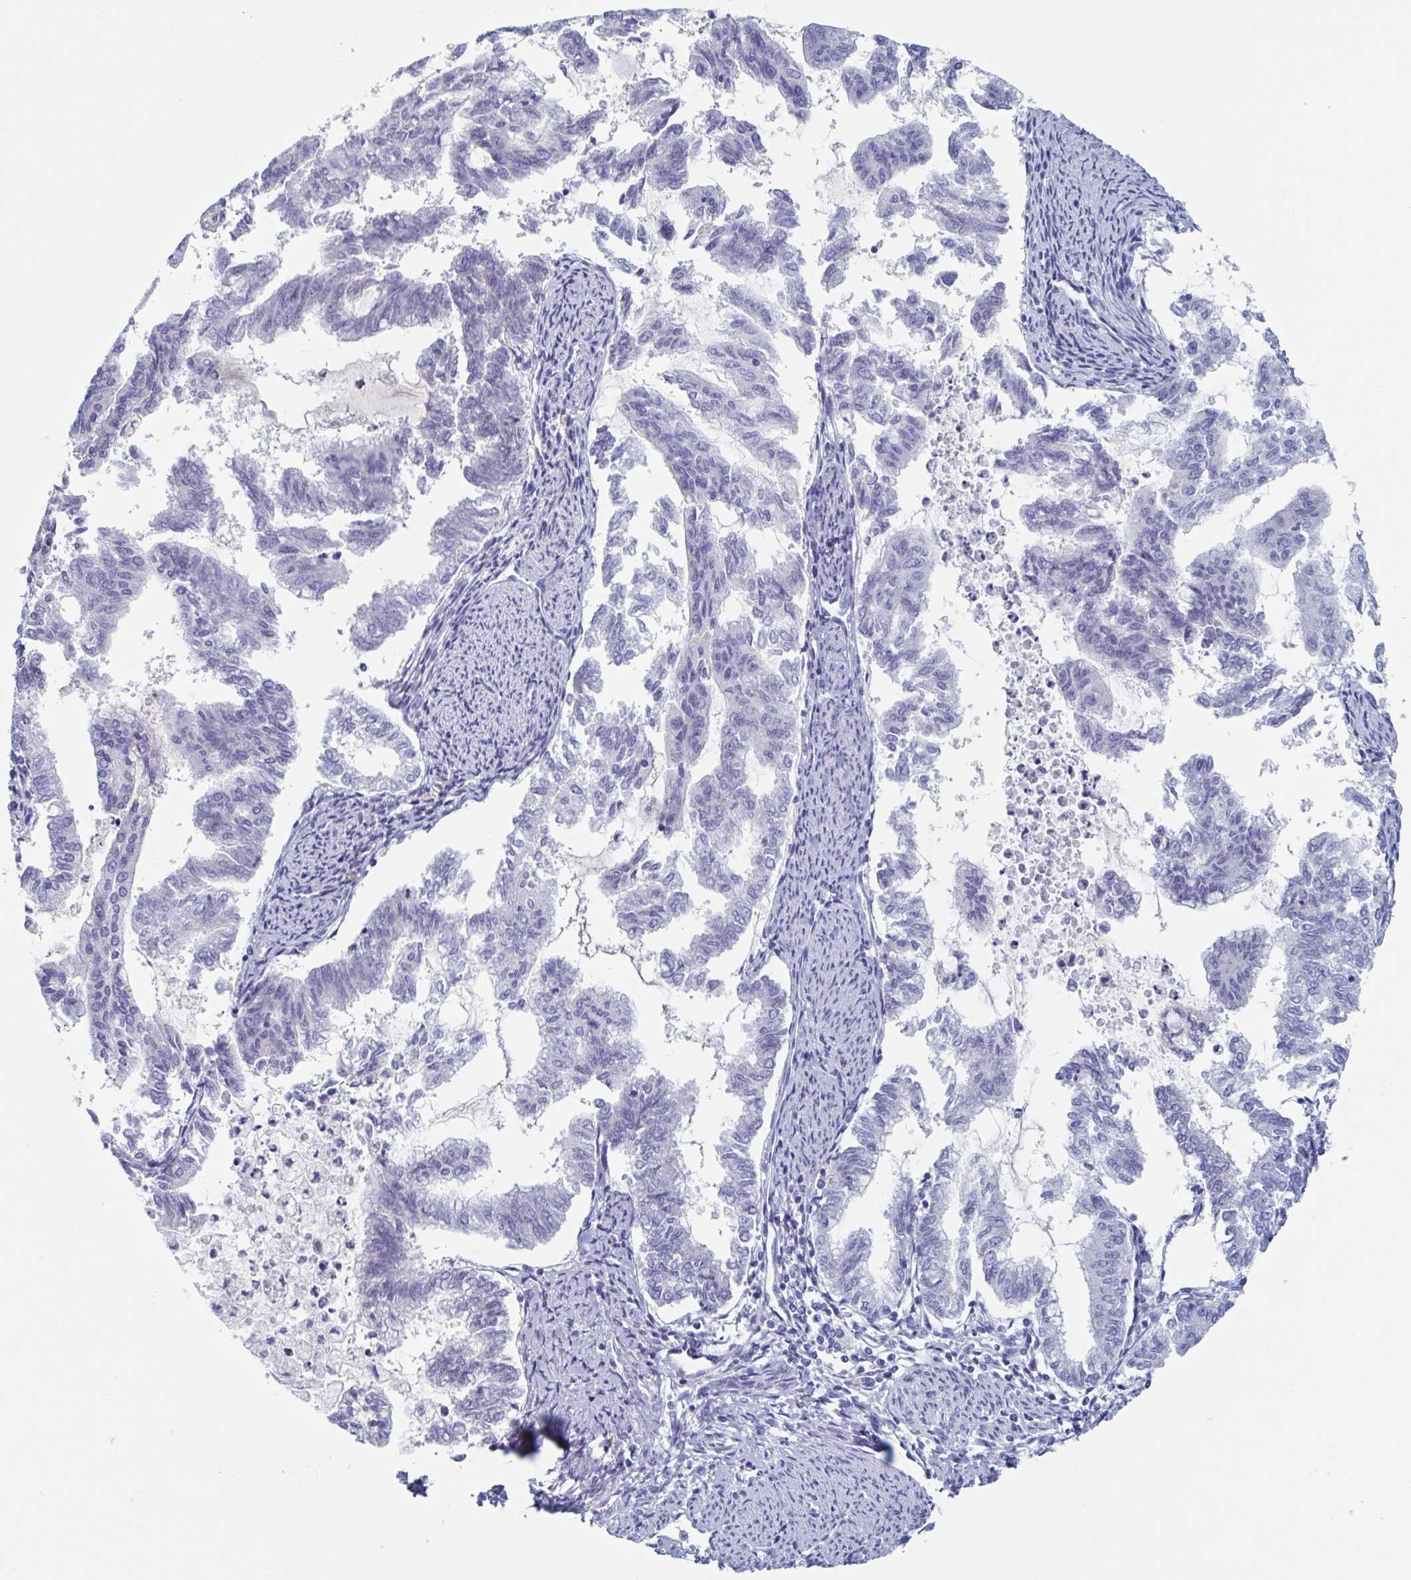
{"staining": {"intensity": "negative", "quantity": "none", "location": "none"}, "tissue": "endometrial cancer", "cell_type": "Tumor cells", "image_type": "cancer", "snomed": [{"axis": "morphology", "description": "Adenocarcinoma, NOS"}, {"axis": "topography", "description": "Endometrium"}], "caption": "Tumor cells show no significant protein positivity in endometrial adenocarcinoma.", "gene": "NT5C3B", "patient": {"sex": "female", "age": 79}}